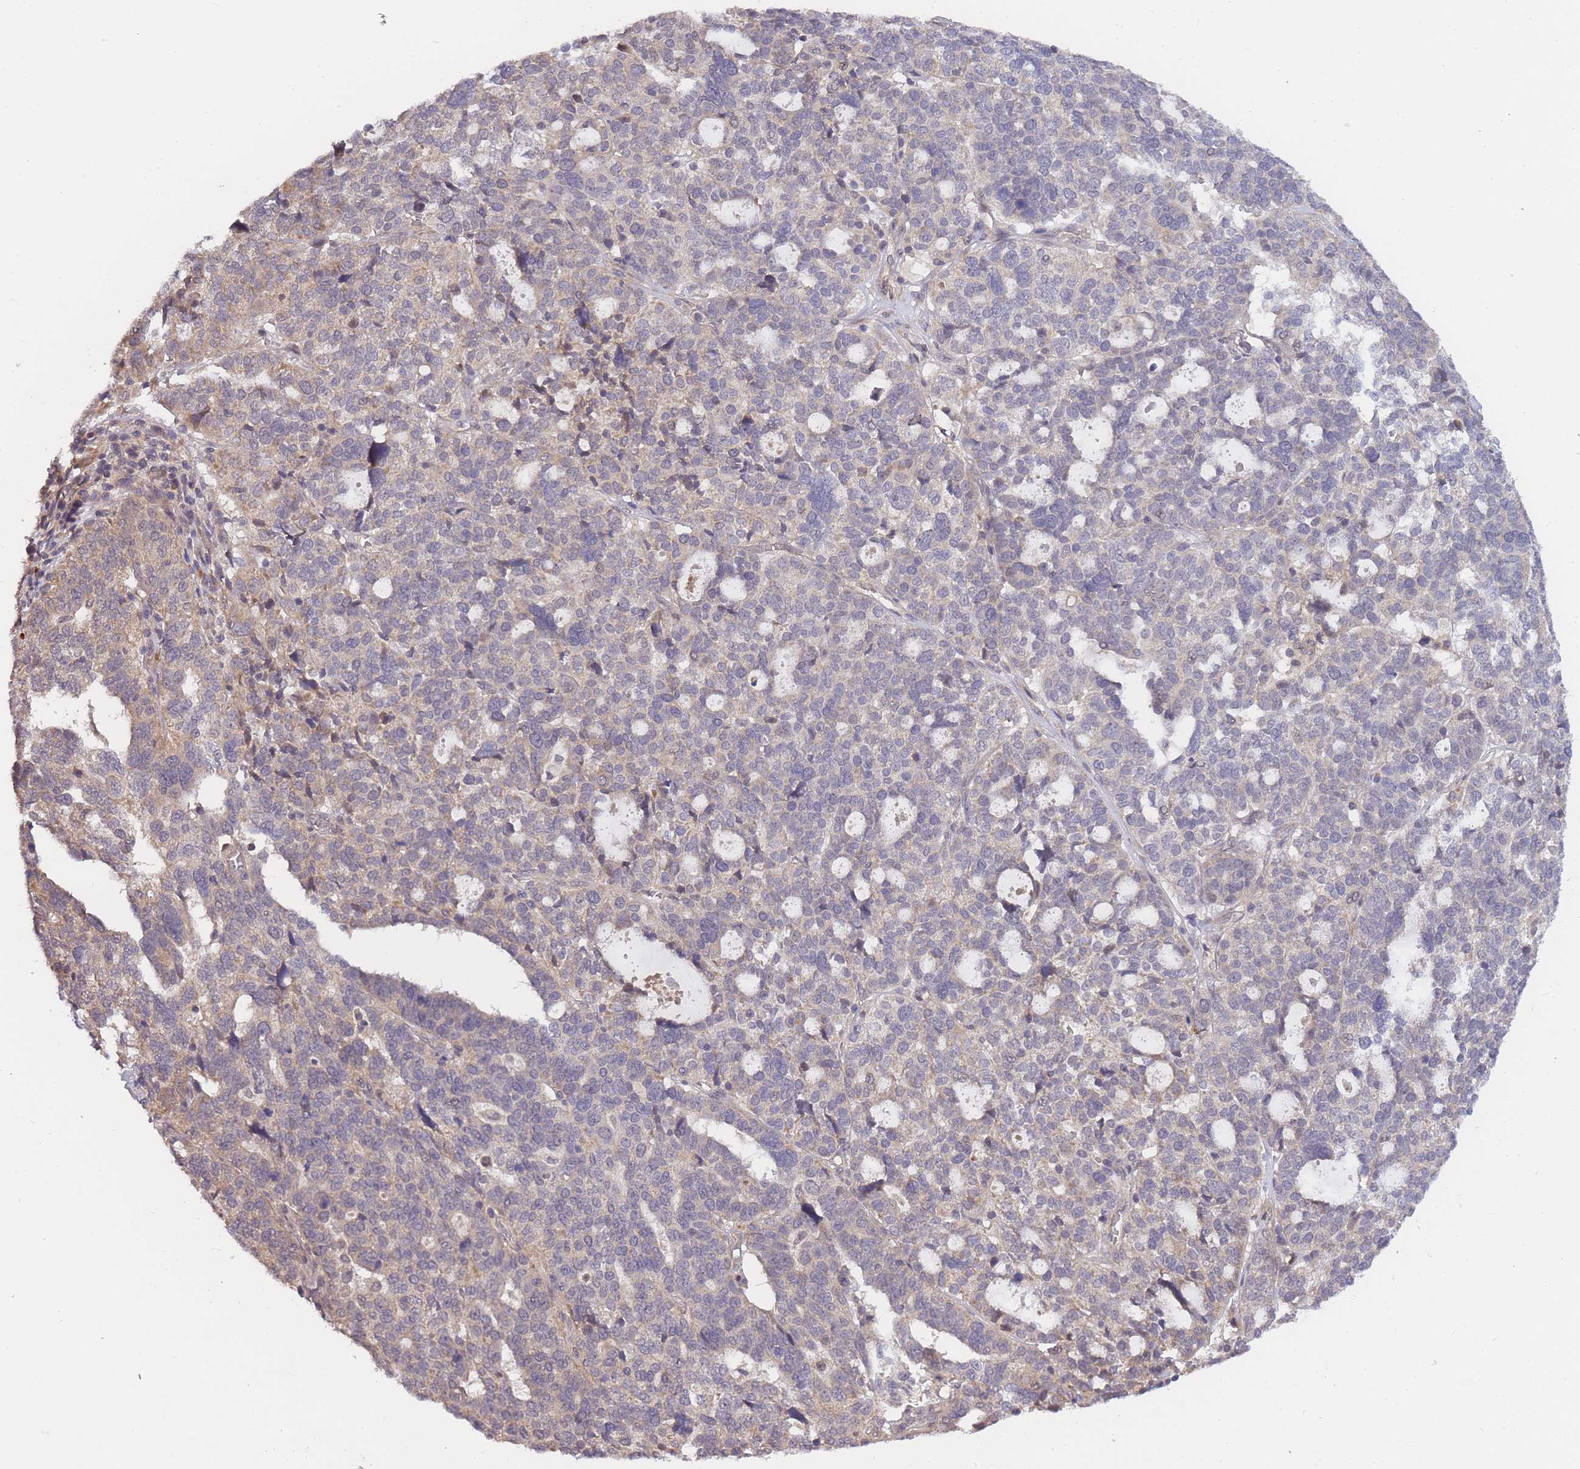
{"staining": {"intensity": "weak", "quantity": "25%-75%", "location": "cytoplasmic/membranous"}, "tissue": "ovarian cancer", "cell_type": "Tumor cells", "image_type": "cancer", "snomed": [{"axis": "morphology", "description": "Cystadenocarcinoma, serous, NOS"}, {"axis": "topography", "description": "Ovary"}], "caption": "Ovarian serous cystadenocarcinoma was stained to show a protein in brown. There is low levels of weak cytoplasmic/membranous positivity in approximately 25%-75% of tumor cells.", "gene": "SMC6", "patient": {"sex": "female", "age": 59}}